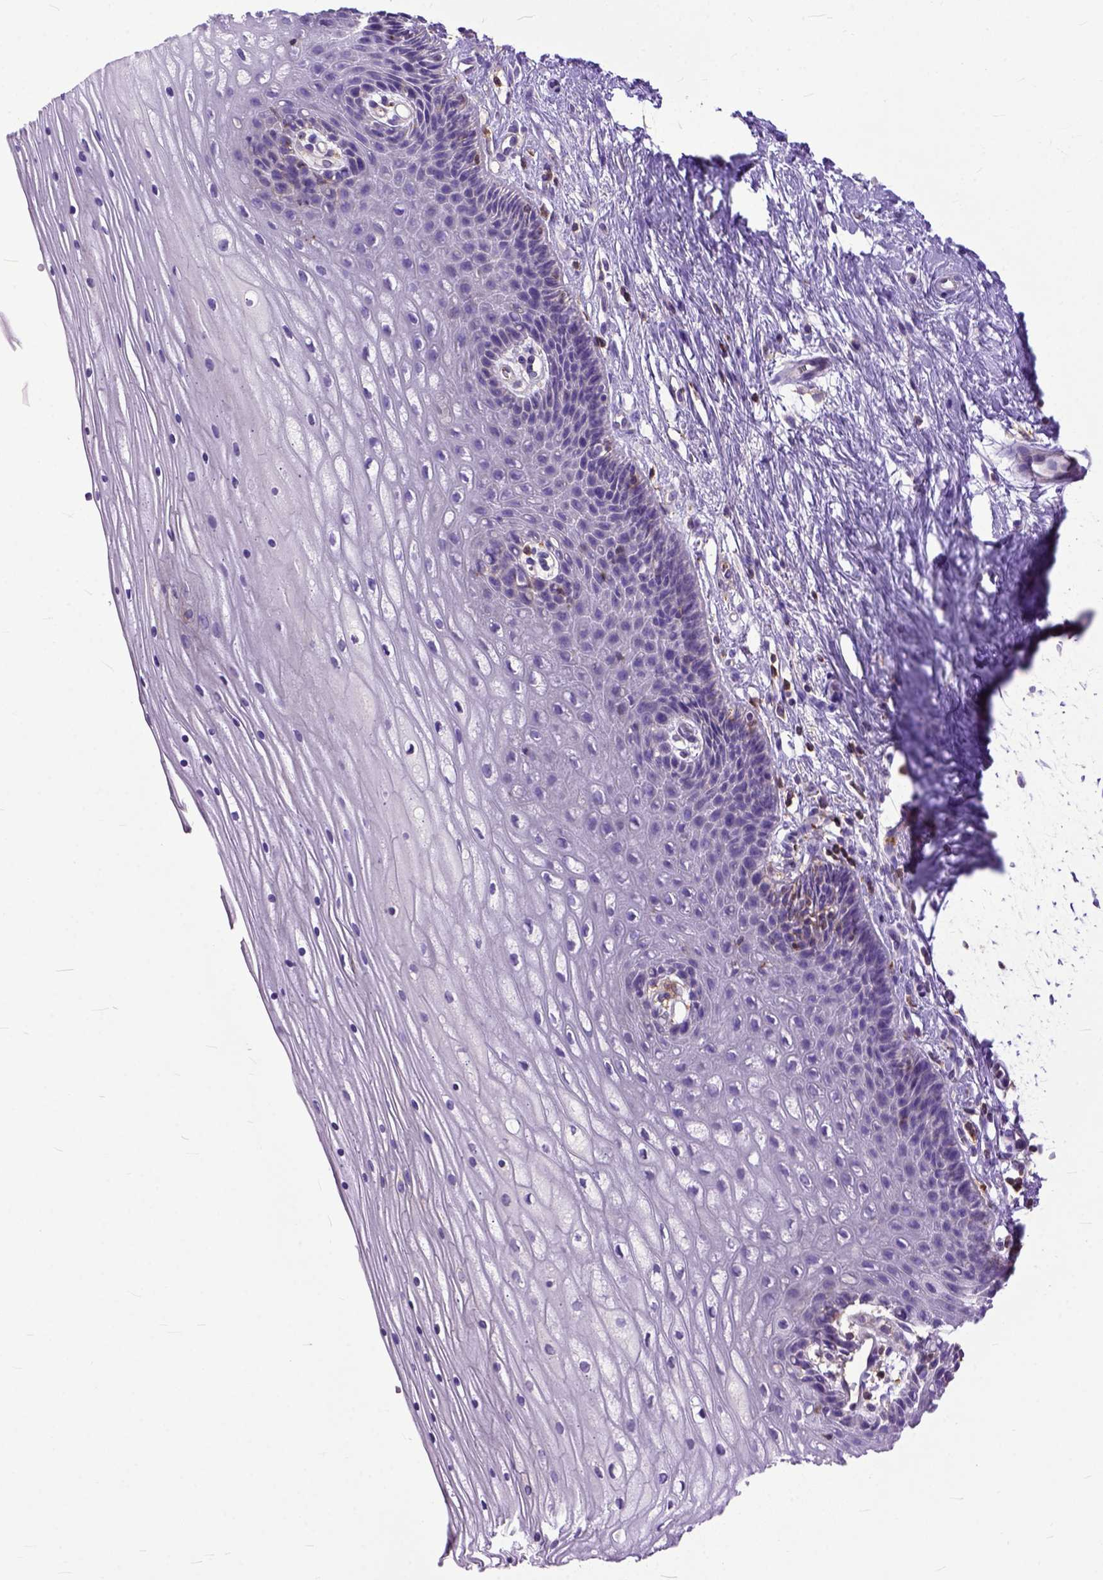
{"staining": {"intensity": "weak", "quantity": "25%-75%", "location": "cytoplasmic/membranous"}, "tissue": "cervix", "cell_type": "Glandular cells", "image_type": "normal", "snomed": [{"axis": "morphology", "description": "Normal tissue, NOS"}, {"axis": "topography", "description": "Cervix"}], "caption": "Benign cervix displays weak cytoplasmic/membranous staining in about 25%-75% of glandular cells, visualized by immunohistochemistry.", "gene": "NAMPT", "patient": {"sex": "female", "age": 35}}